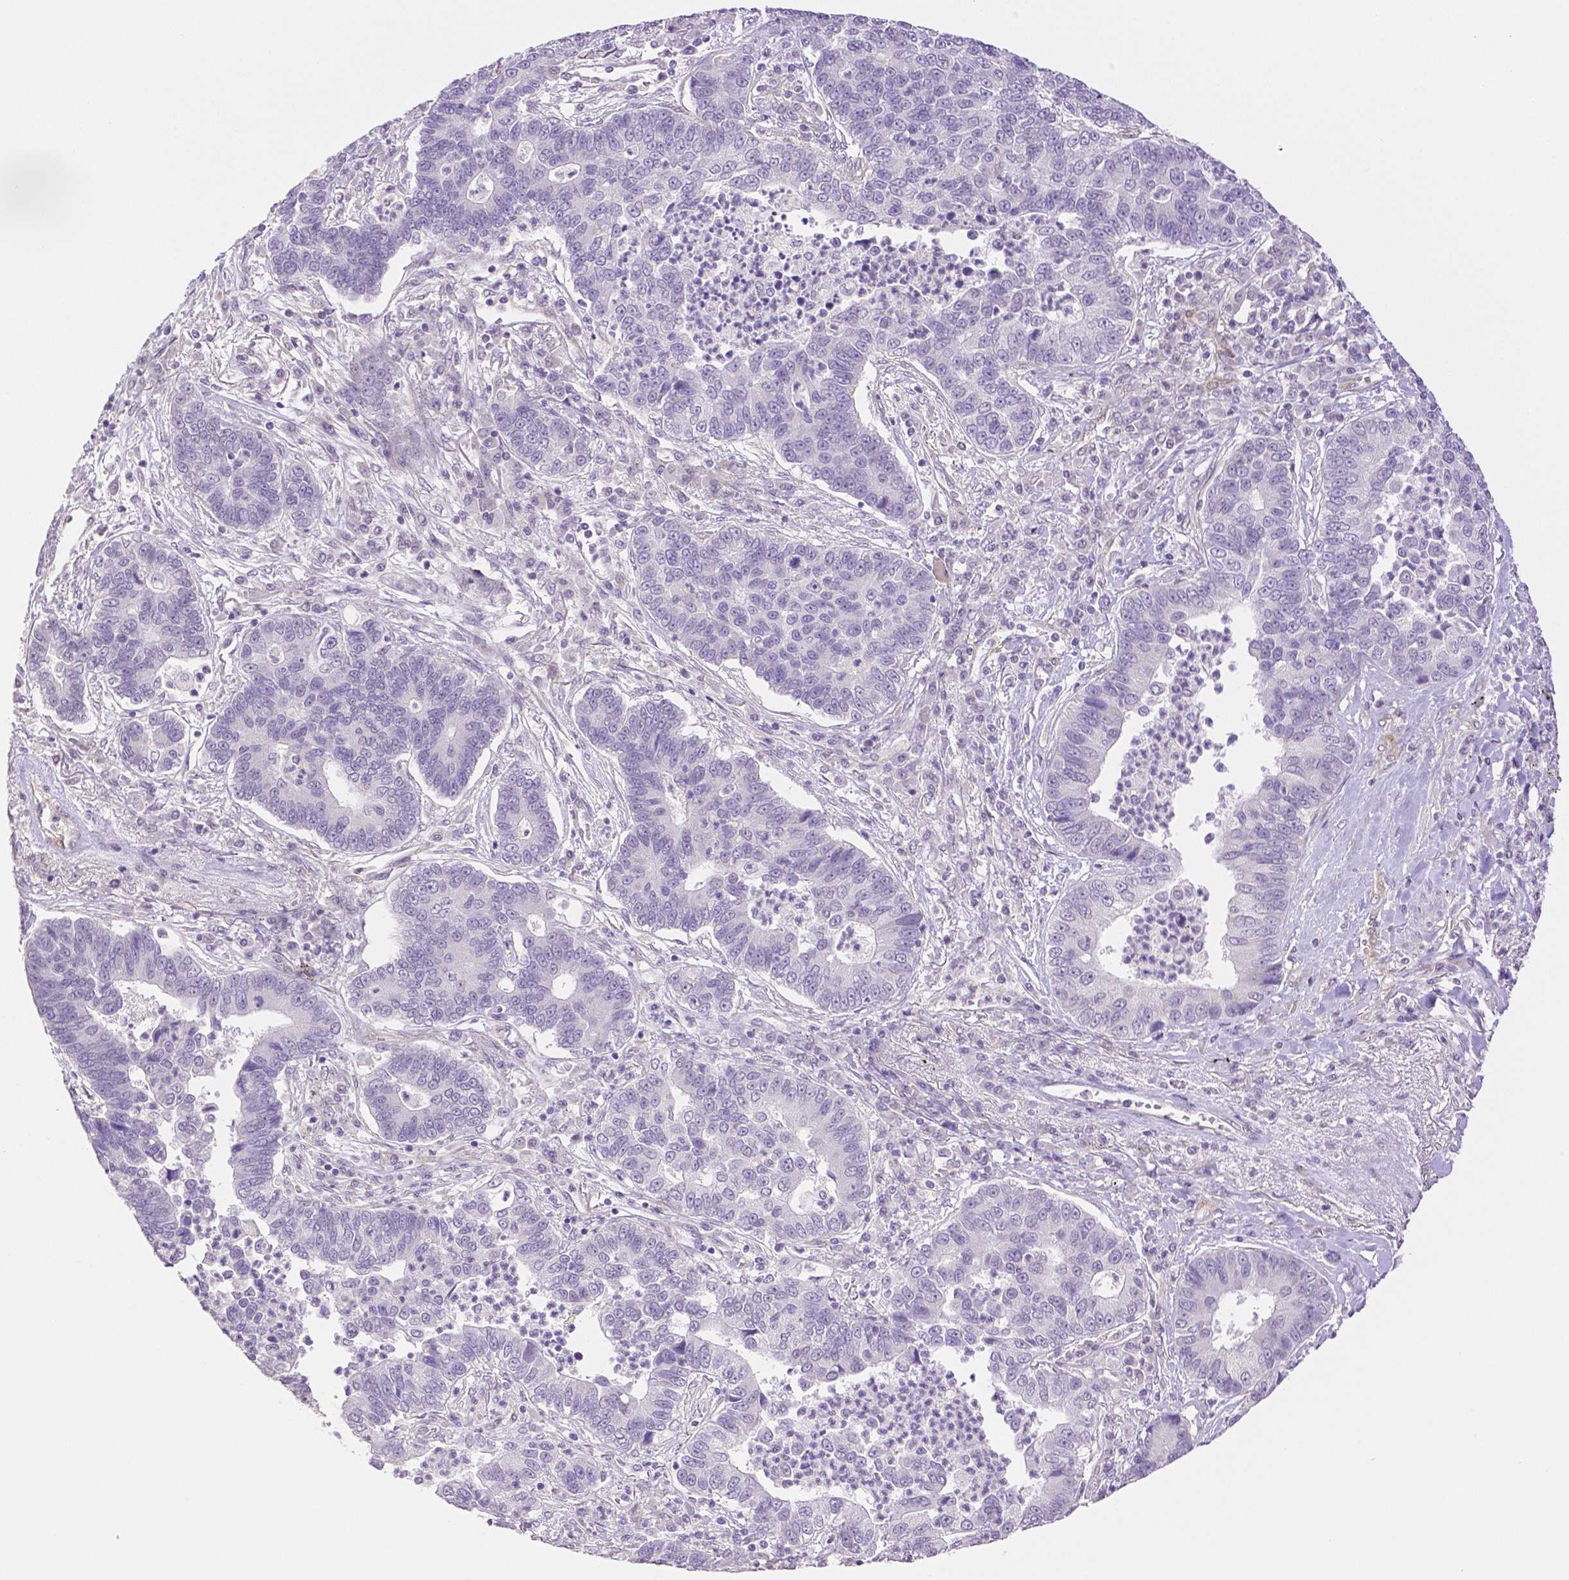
{"staining": {"intensity": "negative", "quantity": "none", "location": "none"}, "tissue": "lung cancer", "cell_type": "Tumor cells", "image_type": "cancer", "snomed": [{"axis": "morphology", "description": "Adenocarcinoma, NOS"}, {"axis": "topography", "description": "Lung"}], "caption": "Adenocarcinoma (lung) stained for a protein using IHC exhibits no staining tumor cells.", "gene": "THY1", "patient": {"sex": "female", "age": 57}}